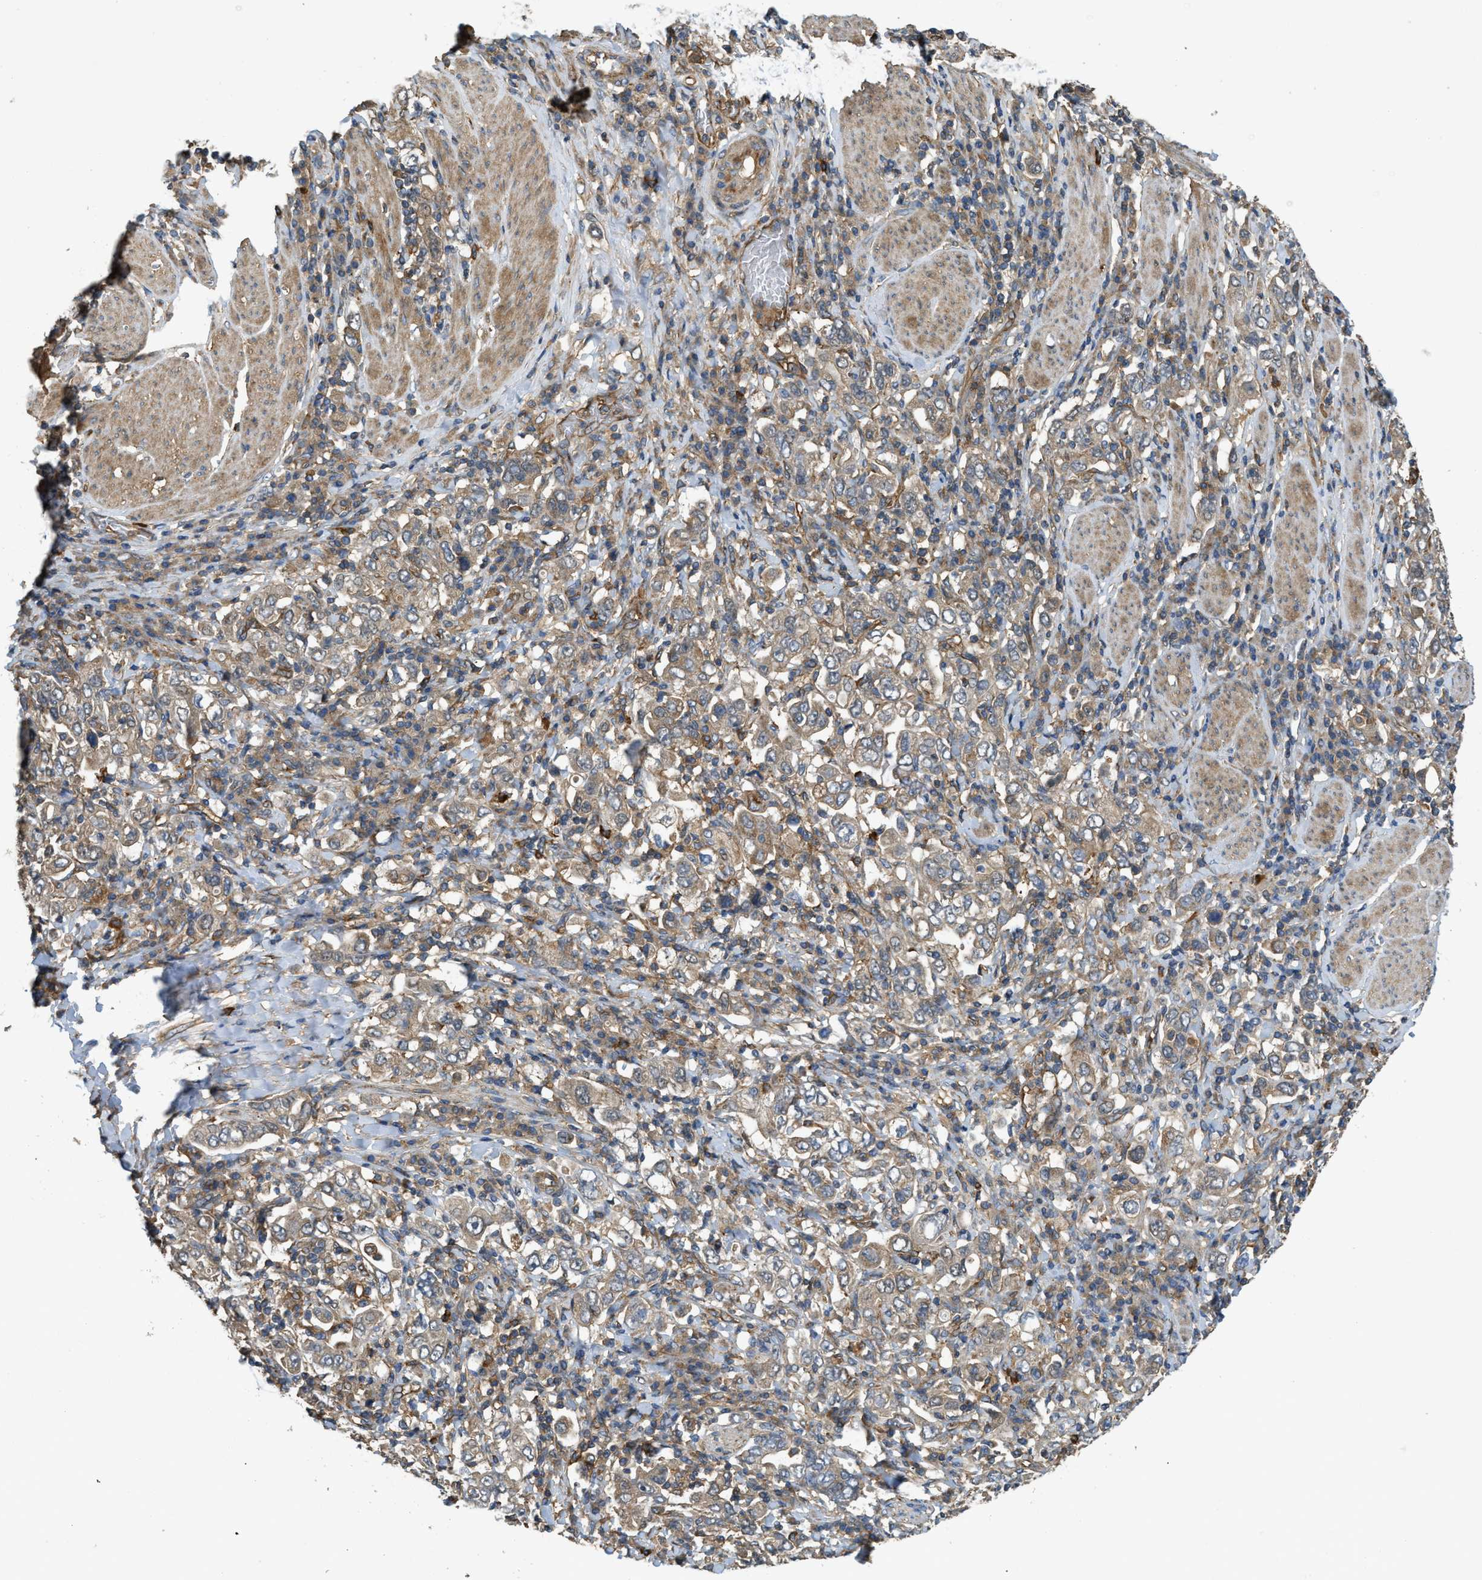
{"staining": {"intensity": "weak", "quantity": ">75%", "location": "cytoplasmic/membranous"}, "tissue": "stomach cancer", "cell_type": "Tumor cells", "image_type": "cancer", "snomed": [{"axis": "morphology", "description": "Adenocarcinoma, NOS"}, {"axis": "topography", "description": "Stomach, upper"}], "caption": "Brown immunohistochemical staining in stomach cancer (adenocarcinoma) exhibits weak cytoplasmic/membranous positivity in approximately >75% of tumor cells.", "gene": "BAG4", "patient": {"sex": "male", "age": 62}}